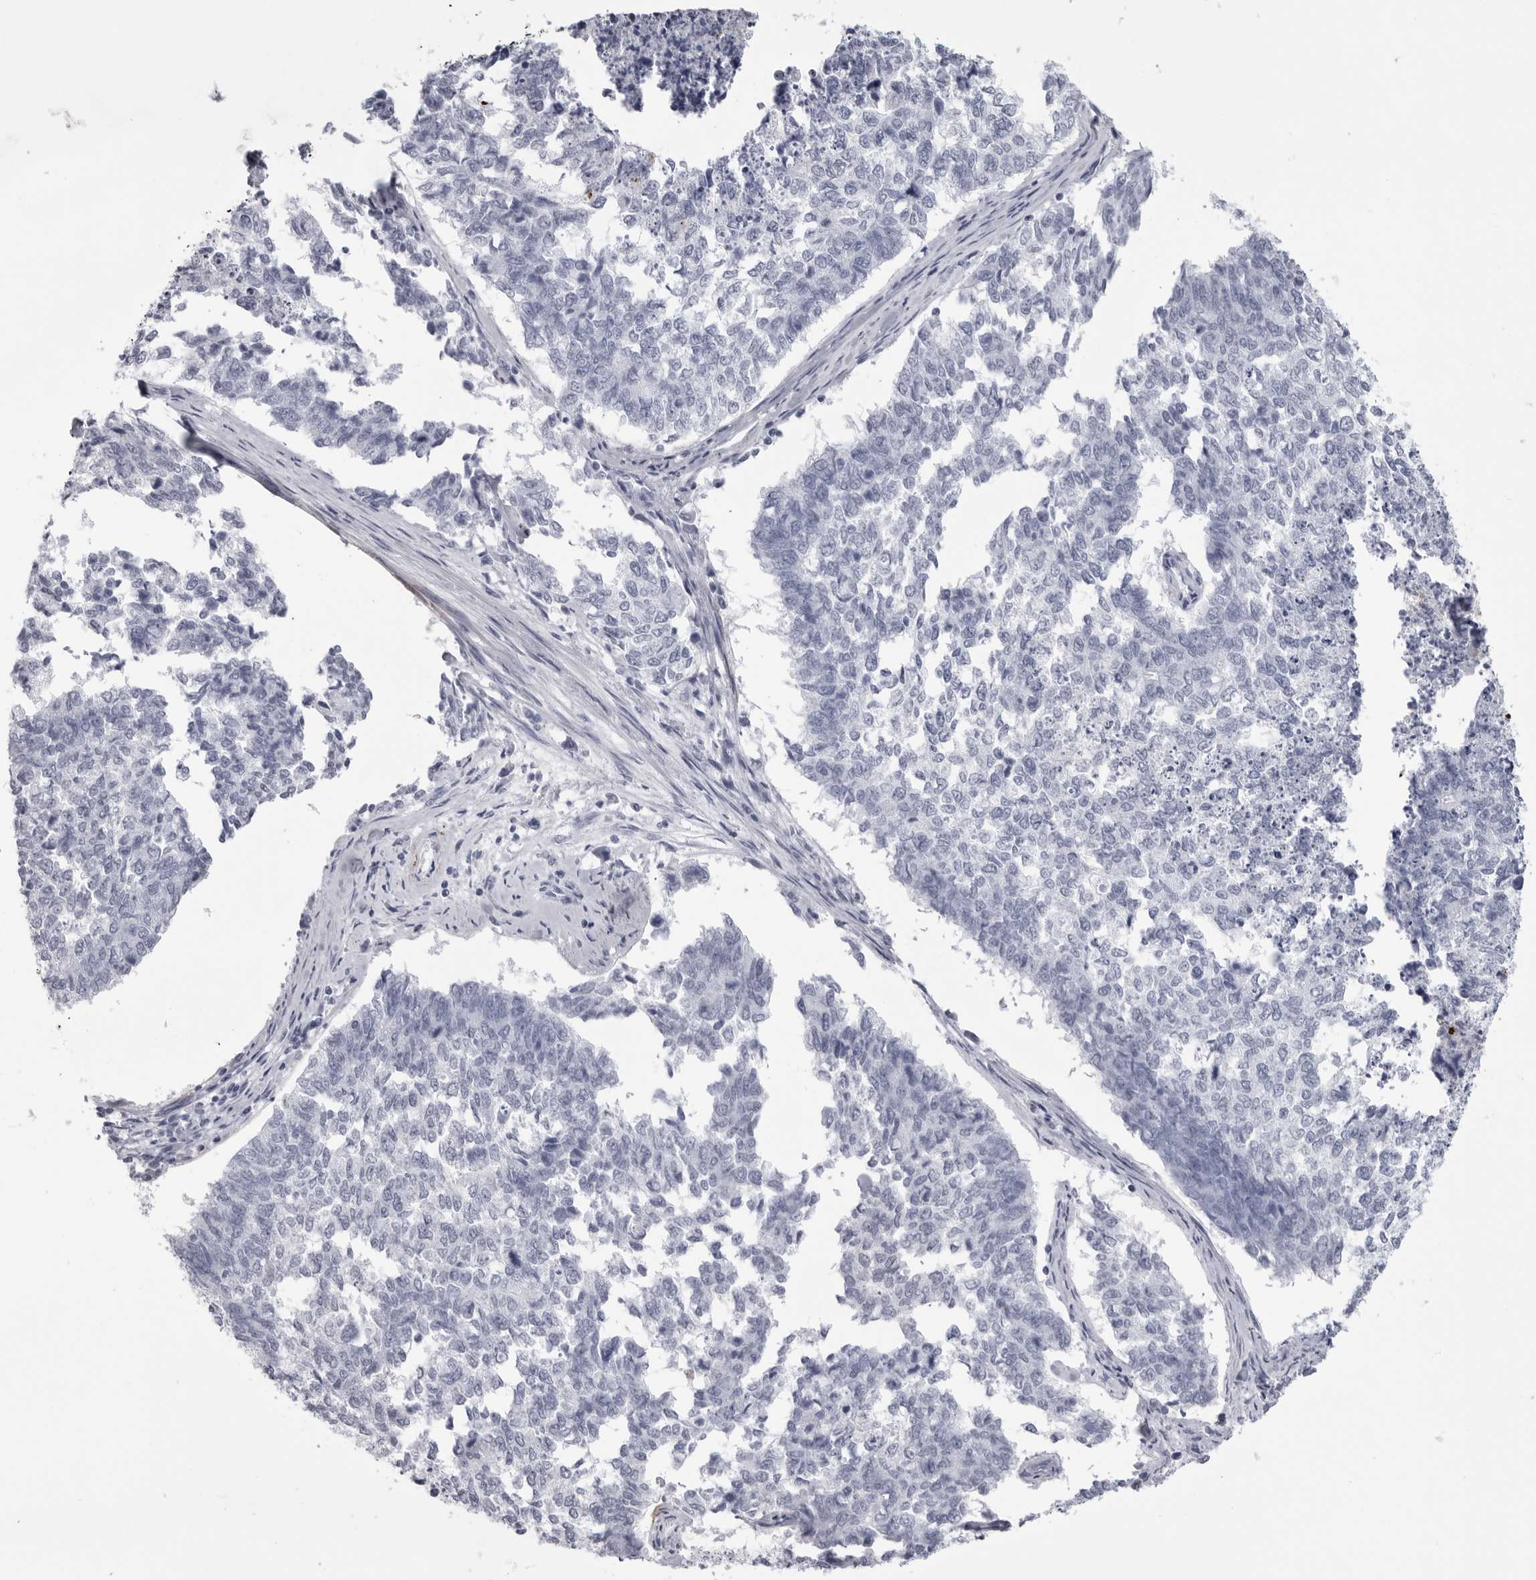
{"staining": {"intensity": "negative", "quantity": "none", "location": "none"}, "tissue": "cervical cancer", "cell_type": "Tumor cells", "image_type": "cancer", "snomed": [{"axis": "morphology", "description": "Squamous cell carcinoma, NOS"}, {"axis": "topography", "description": "Cervix"}], "caption": "The photomicrograph exhibits no staining of tumor cells in cervical cancer (squamous cell carcinoma).", "gene": "COL26A1", "patient": {"sex": "female", "age": 63}}